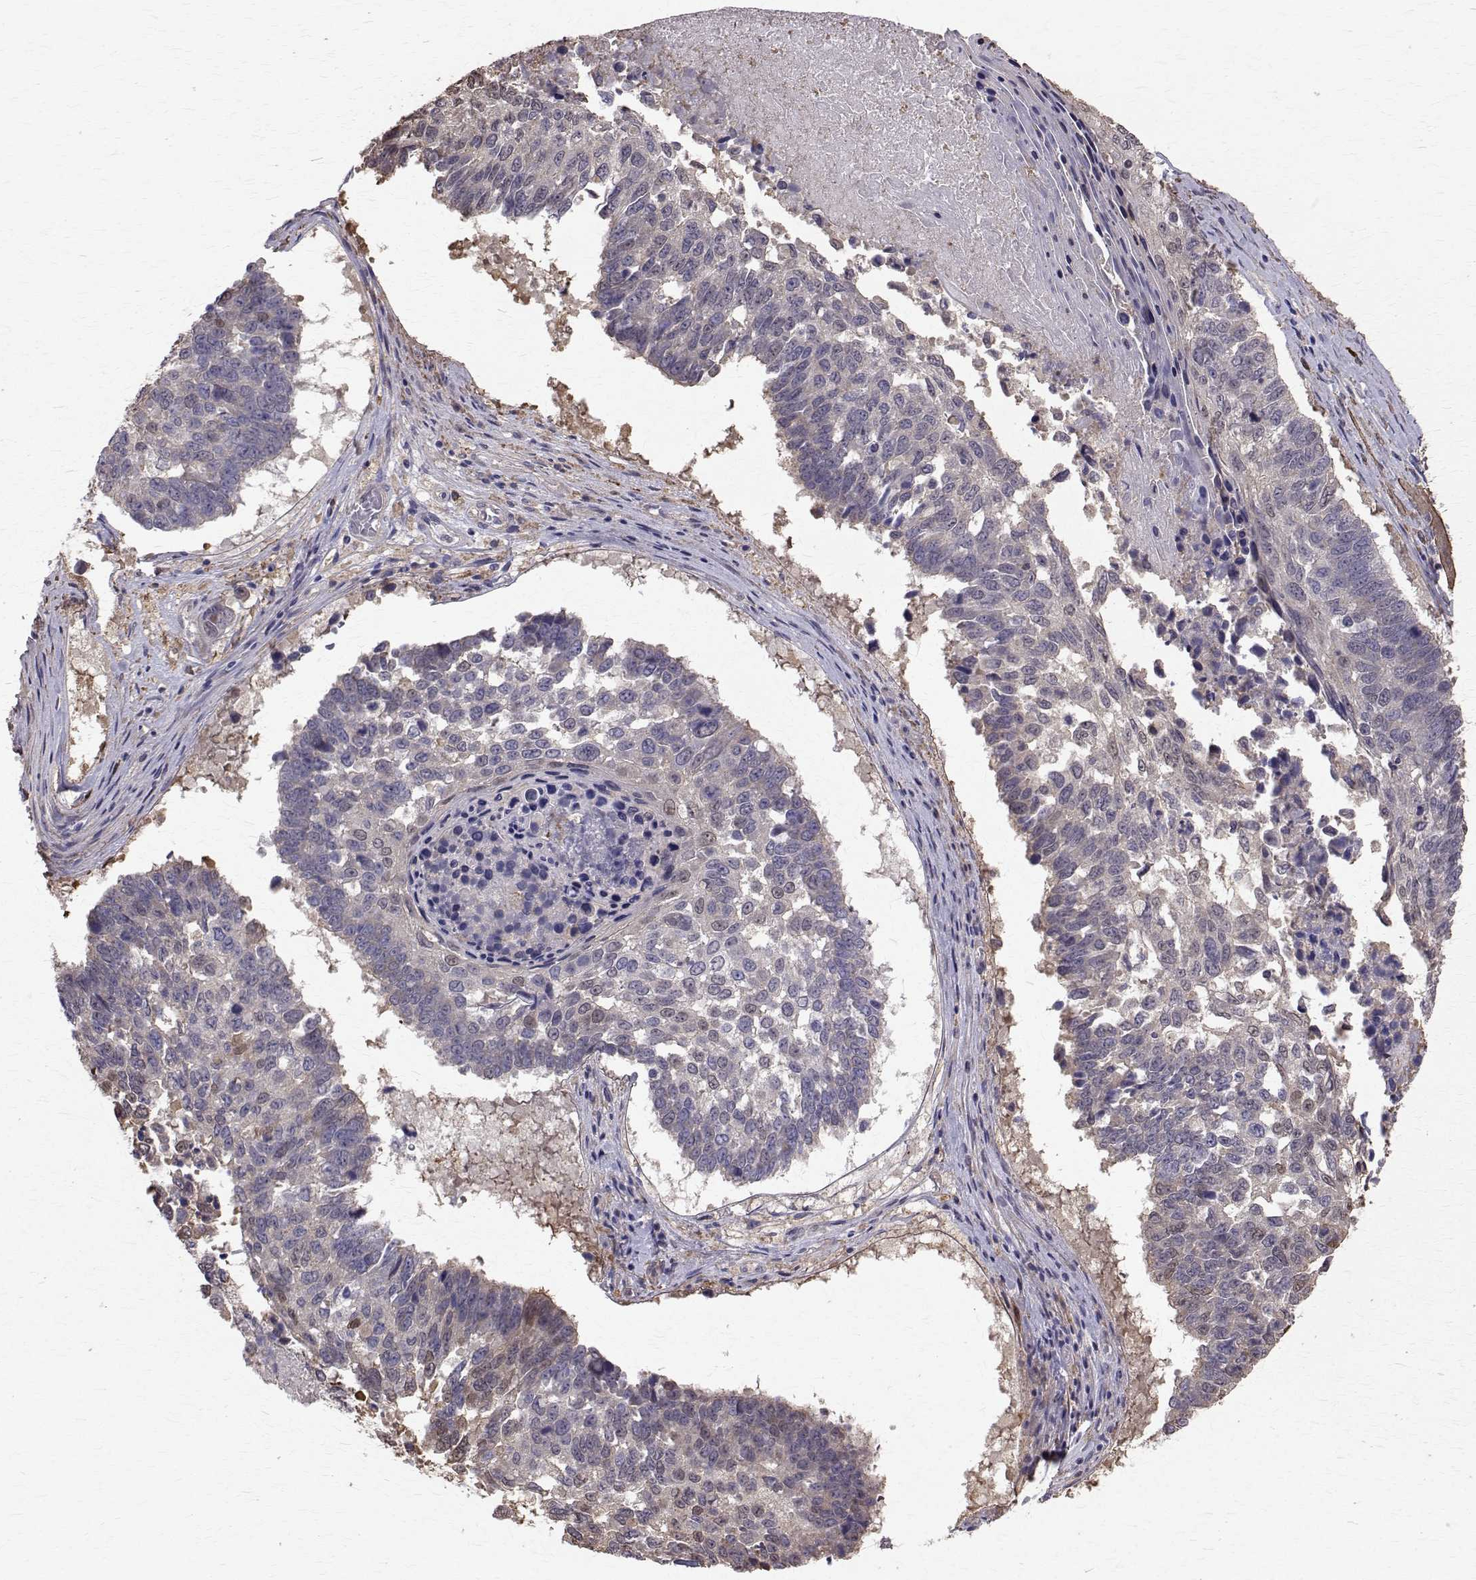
{"staining": {"intensity": "weak", "quantity": "<25%", "location": "nuclear"}, "tissue": "lung cancer", "cell_type": "Tumor cells", "image_type": "cancer", "snomed": [{"axis": "morphology", "description": "Squamous cell carcinoma, NOS"}, {"axis": "topography", "description": "Lung"}], "caption": "This is an immunohistochemistry (IHC) micrograph of lung cancer. There is no expression in tumor cells.", "gene": "CCDC89", "patient": {"sex": "male", "age": 73}}